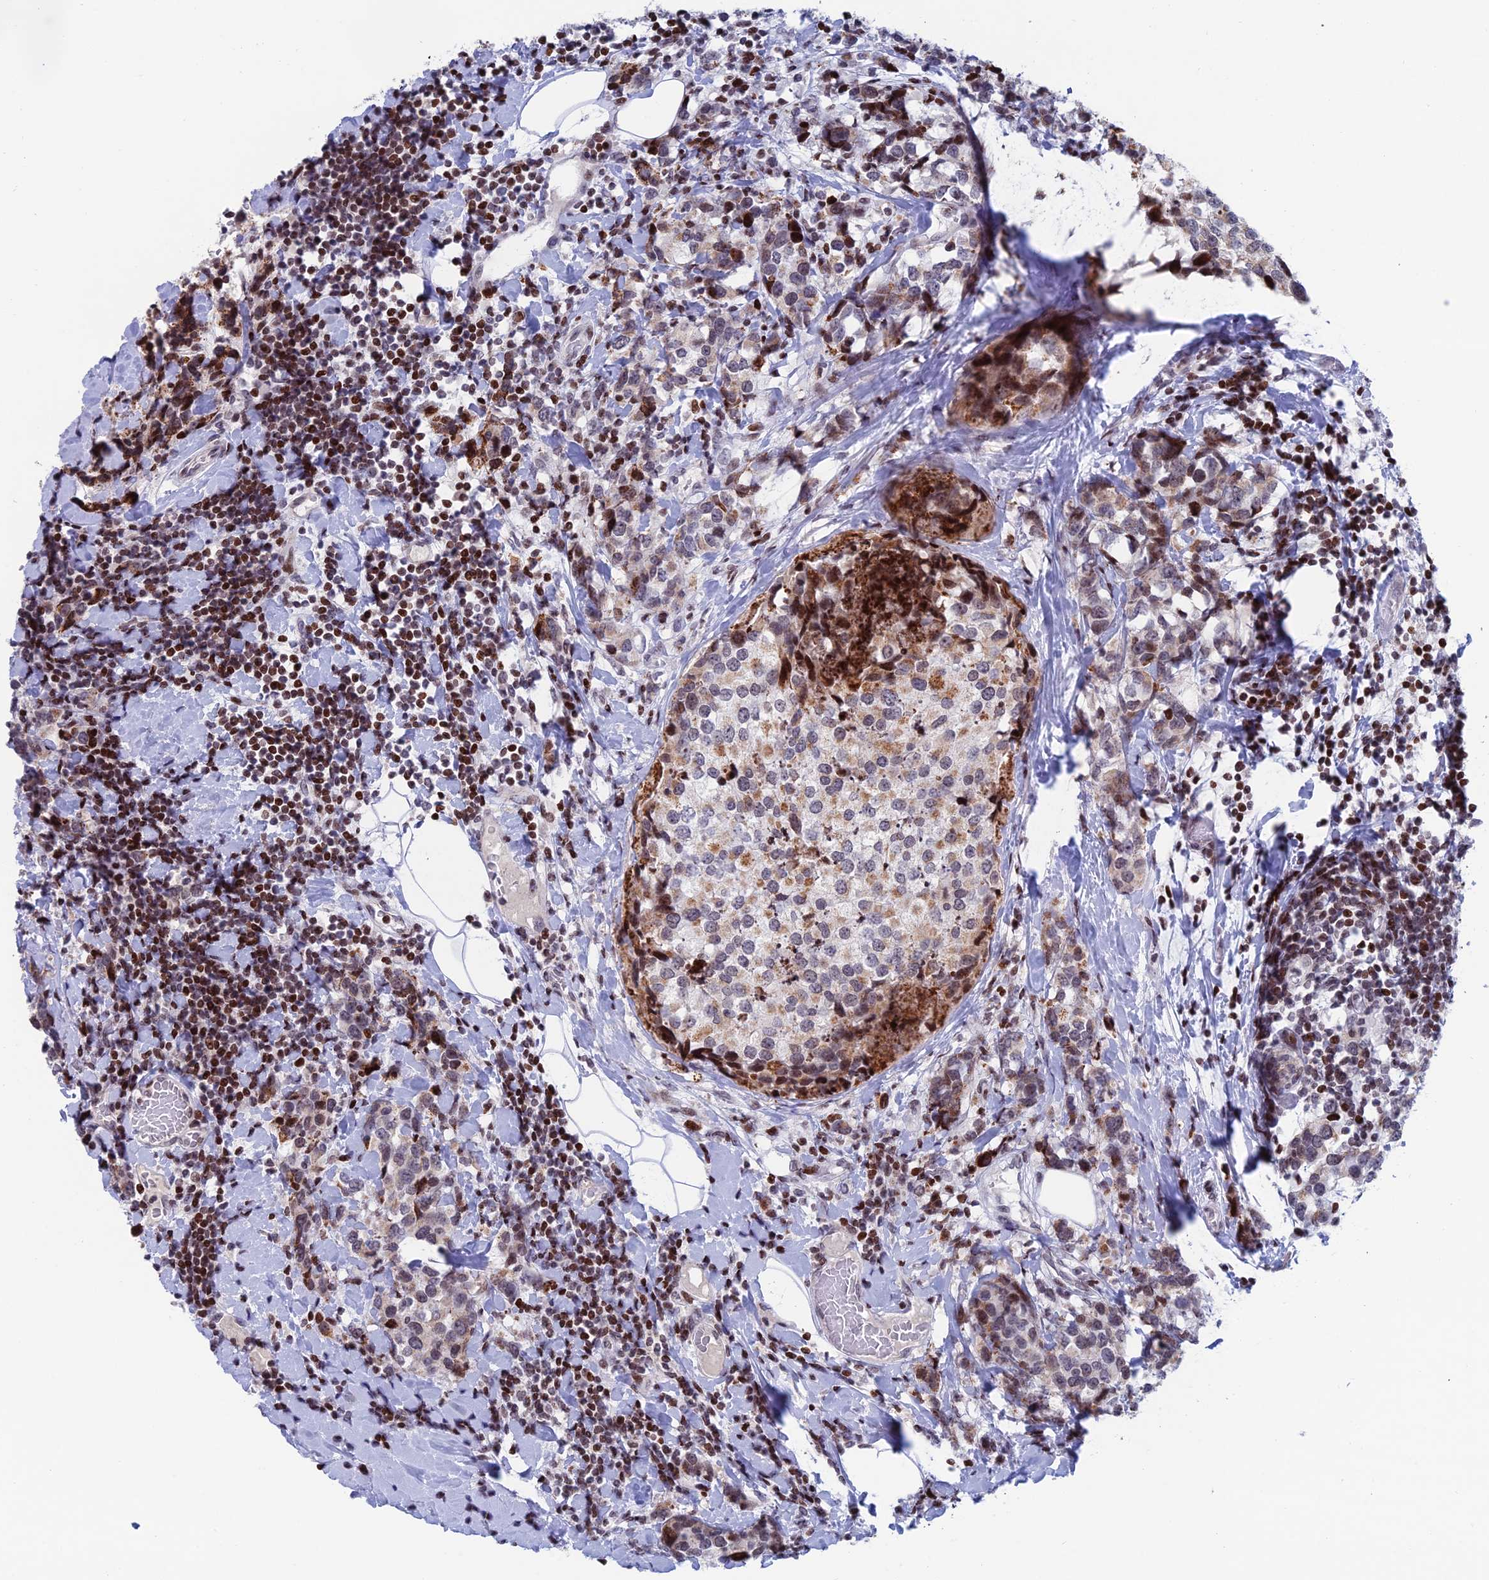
{"staining": {"intensity": "moderate", "quantity": "25%-75%", "location": "cytoplasmic/membranous,nuclear"}, "tissue": "breast cancer", "cell_type": "Tumor cells", "image_type": "cancer", "snomed": [{"axis": "morphology", "description": "Lobular carcinoma"}, {"axis": "topography", "description": "Breast"}], "caption": "Breast lobular carcinoma was stained to show a protein in brown. There is medium levels of moderate cytoplasmic/membranous and nuclear staining in about 25%-75% of tumor cells.", "gene": "AFF3", "patient": {"sex": "female", "age": 59}}